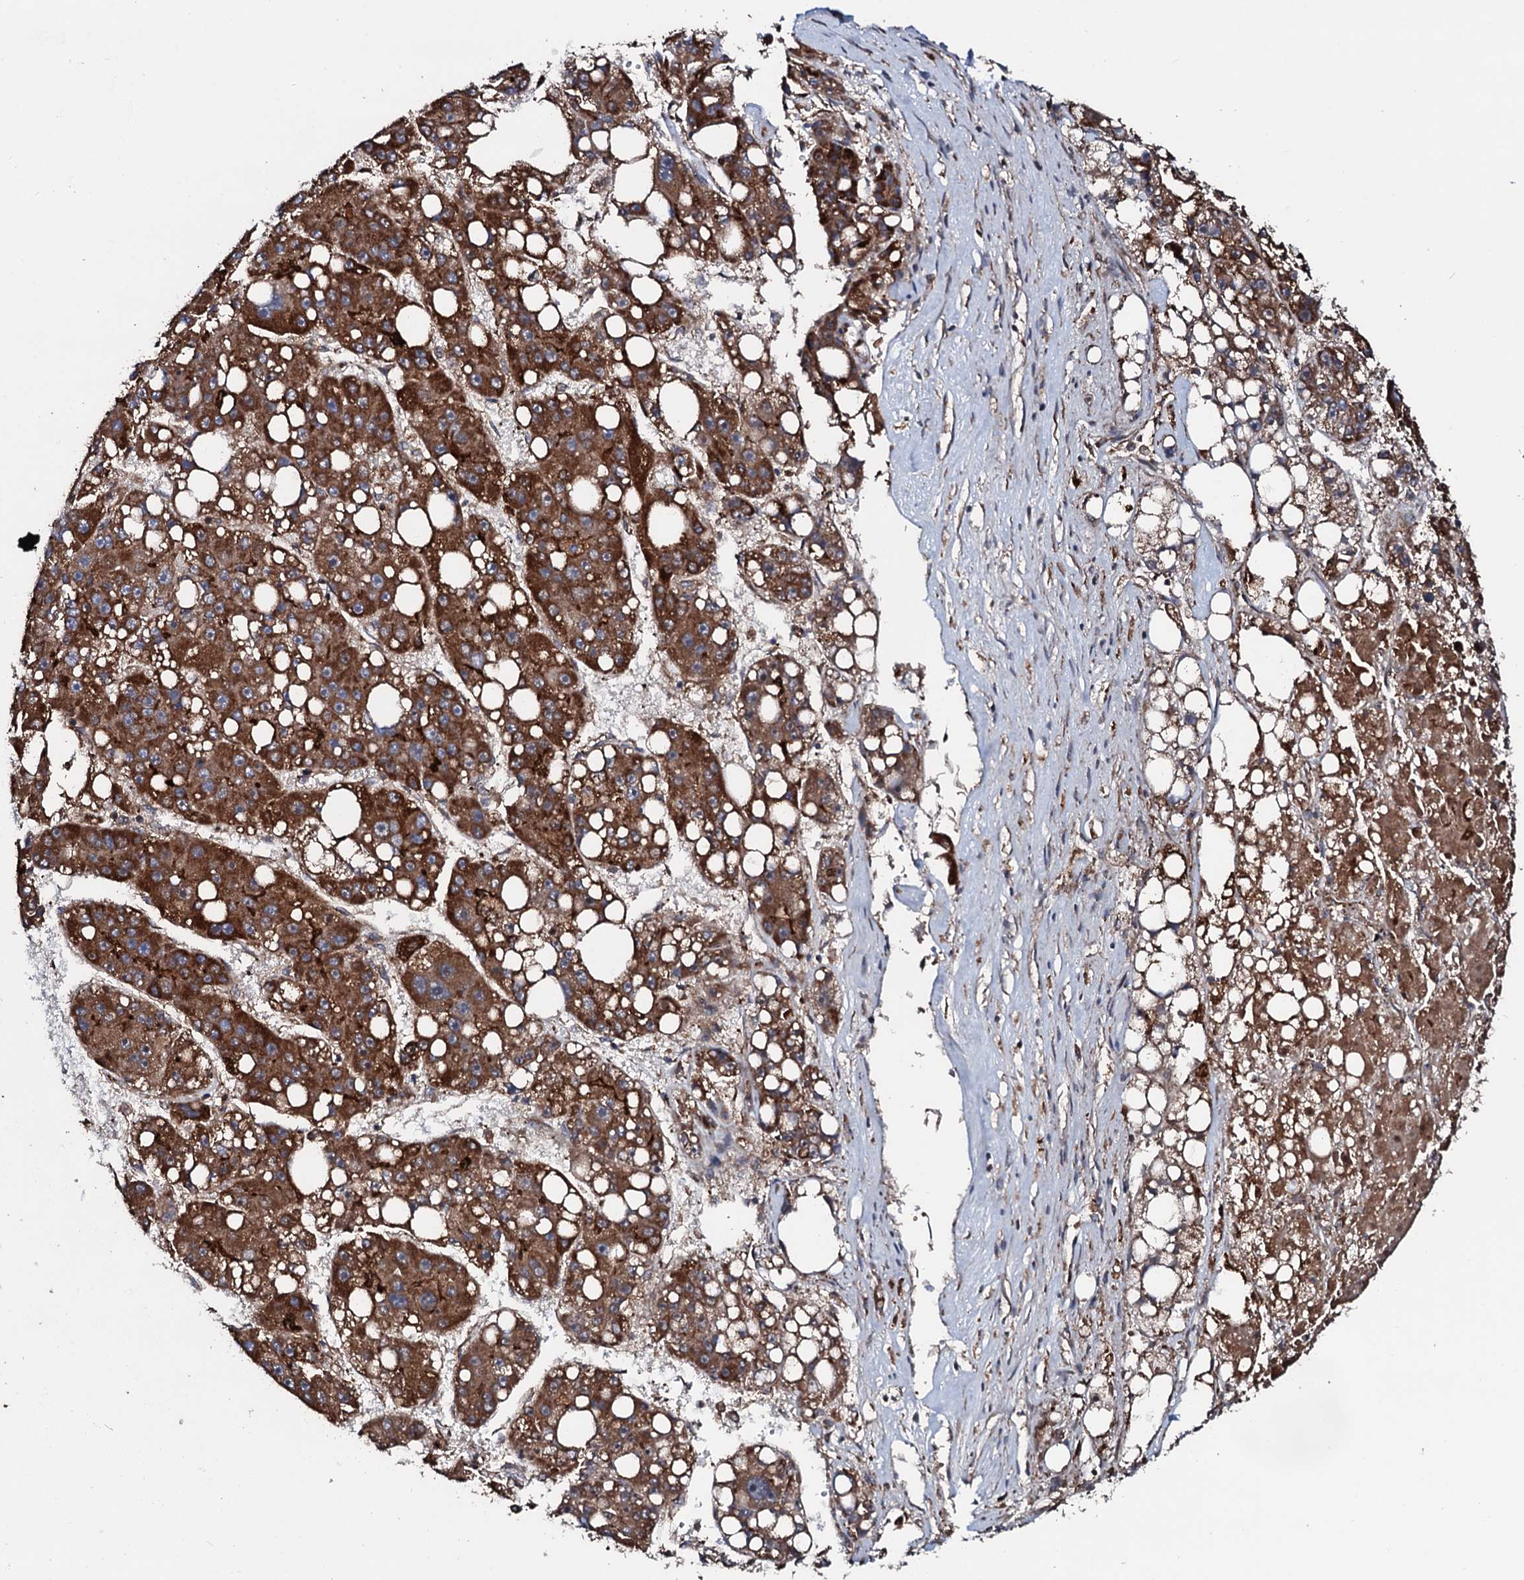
{"staining": {"intensity": "strong", "quantity": ">75%", "location": "cytoplasmic/membranous"}, "tissue": "liver cancer", "cell_type": "Tumor cells", "image_type": "cancer", "snomed": [{"axis": "morphology", "description": "Carcinoma, Hepatocellular, NOS"}, {"axis": "topography", "description": "Liver"}], "caption": "Immunohistochemistry (DAB (3,3'-diaminobenzidine)) staining of hepatocellular carcinoma (liver) shows strong cytoplasmic/membranous protein positivity in approximately >75% of tumor cells.", "gene": "SDHAF2", "patient": {"sex": "female", "age": 61}}